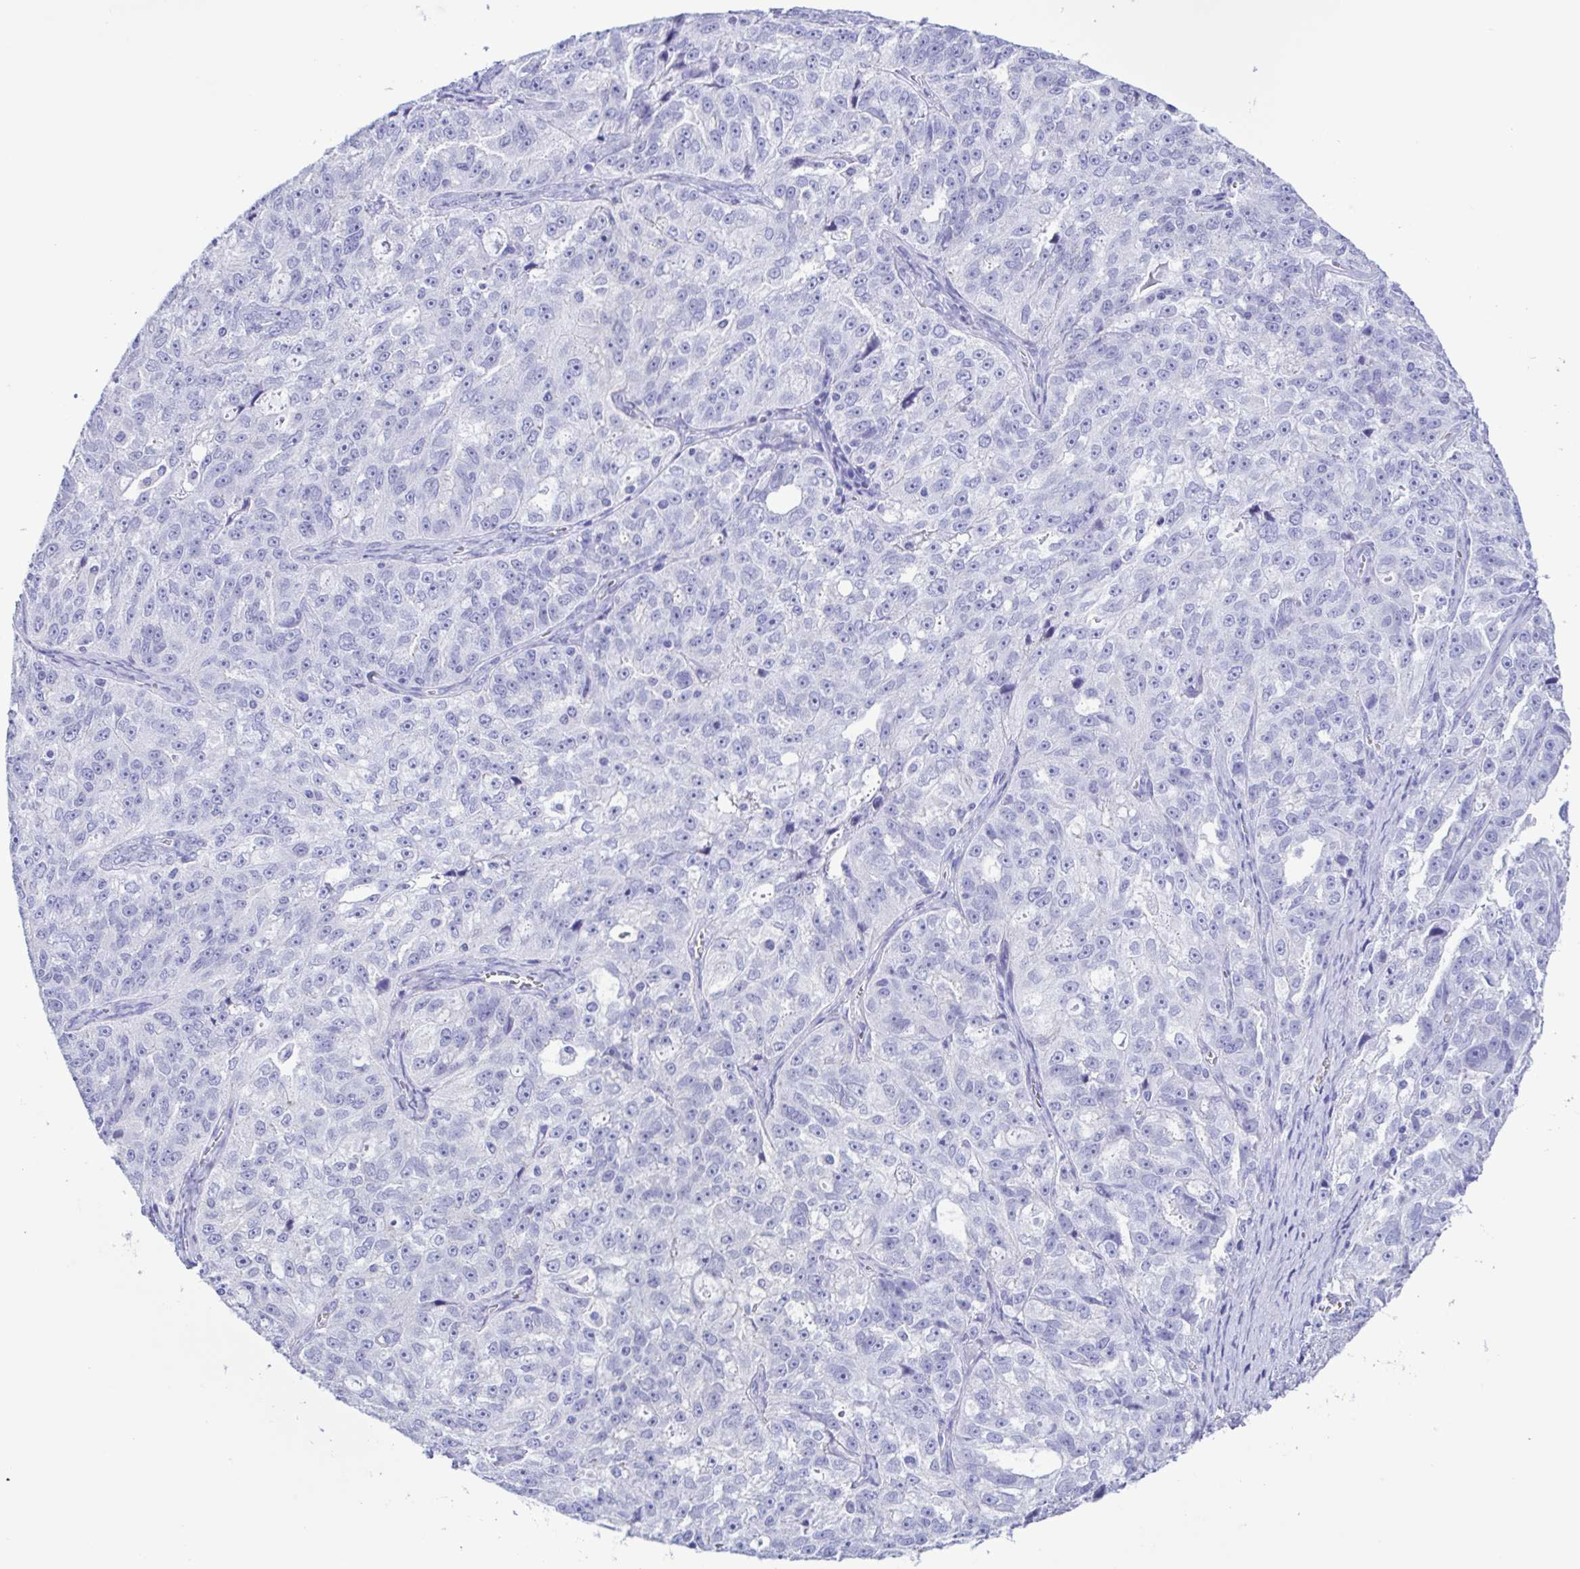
{"staining": {"intensity": "negative", "quantity": "none", "location": "none"}, "tissue": "ovarian cancer", "cell_type": "Tumor cells", "image_type": "cancer", "snomed": [{"axis": "morphology", "description": "Cystadenocarcinoma, serous, NOS"}, {"axis": "topography", "description": "Ovary"}], "caption": "Tumor cells are negative for brown protein staining in ovarian cancer.", "gene": "TSPY2", "patient": {"sex": "female", "age": 51}}